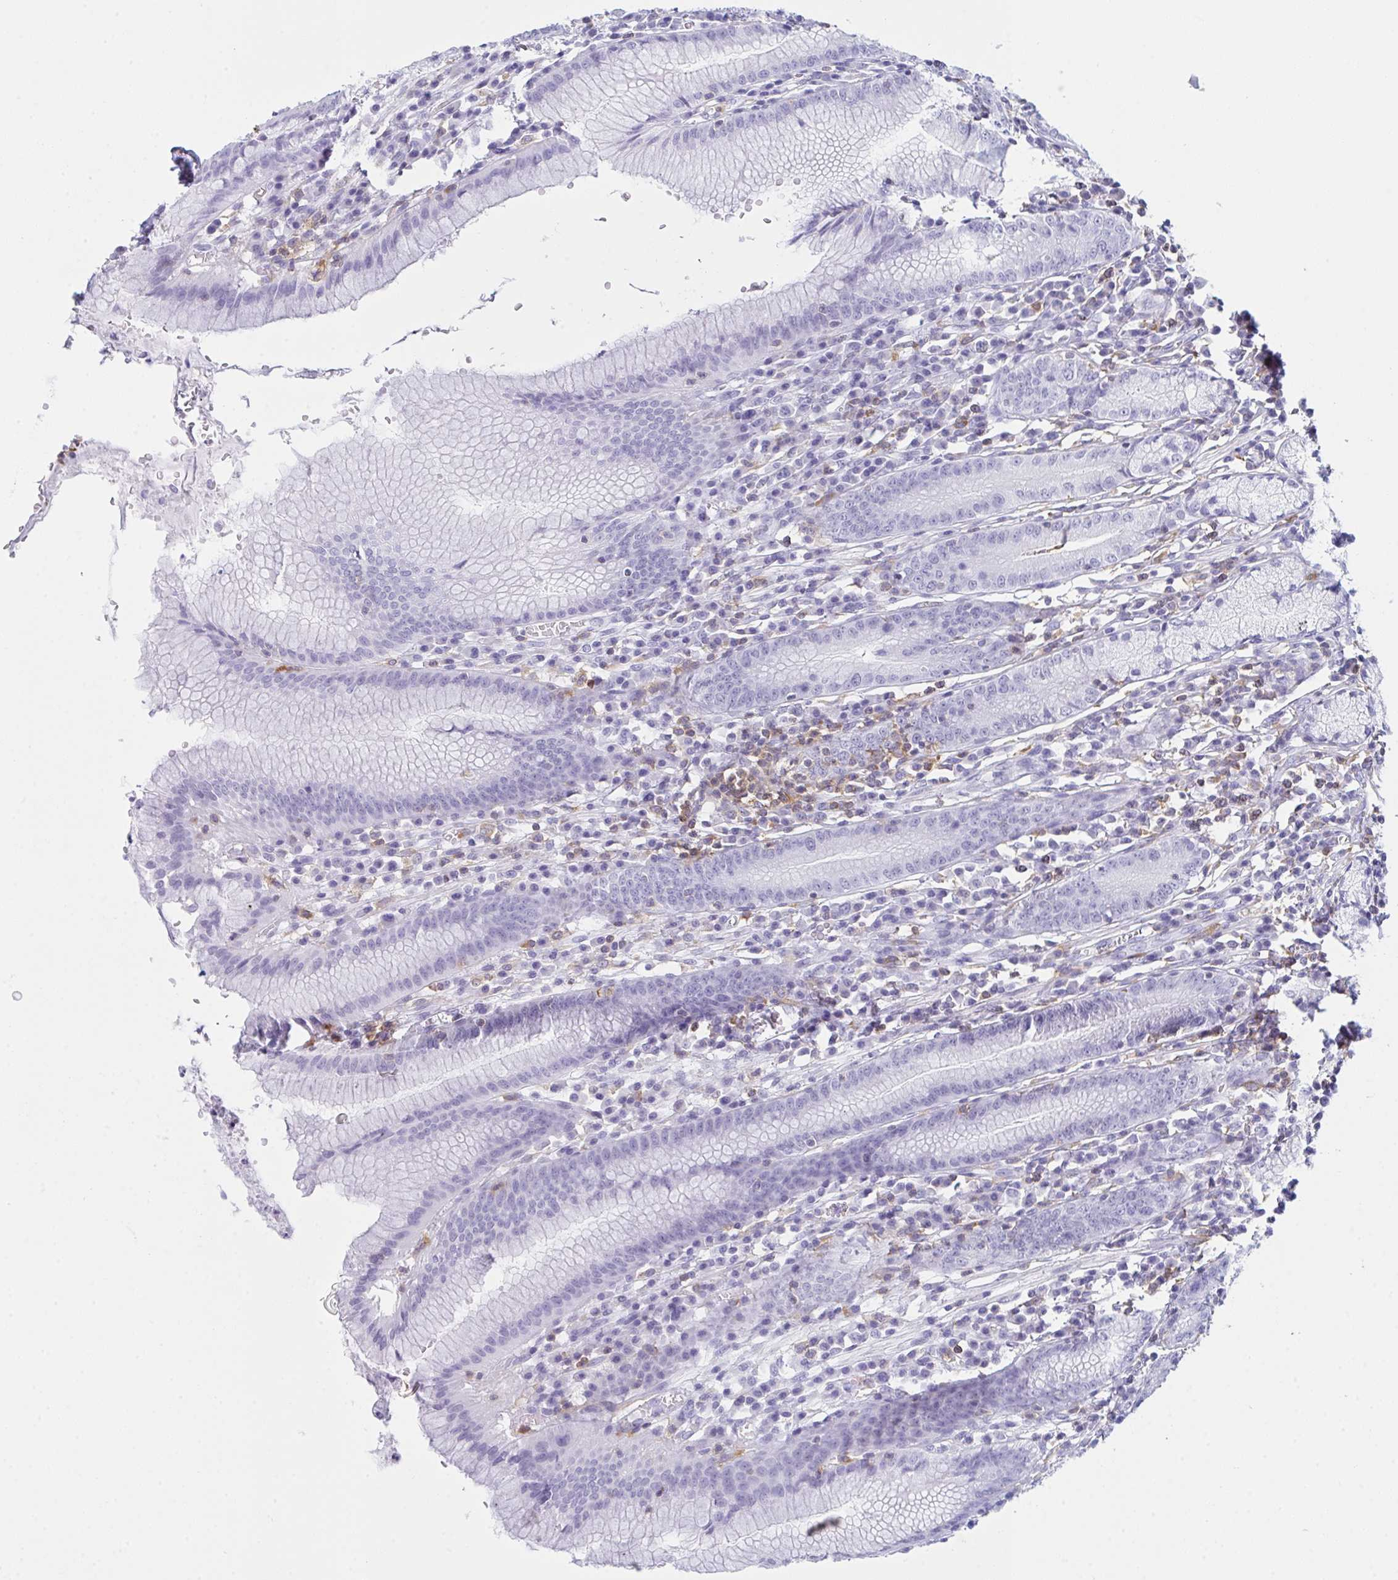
{"staining": {"intensity": "negative", "quantity": "none", "location": "none"}, "tissue": "stomach", "cell_type": "Glandular cells", "image_type": "normal", "snomed": [{"axis": "morphology", "description": "Normal tissue, NOS"}, {"axis": "topography", "description": "Stomach"}], "caption": "This is a image of immunohistochemistry (IHC) staining of normal stomach, which shows no positivity in glandular cells. The staining was performed using DAB (3,3'-diaminobenzidine) to visualize the protein expression in brown, while the nuclei were stained in blue with hematoxylin (Magnification: 20x).", "gene": "MYO1F", "patient": {"sex": "male", "age": 55}}